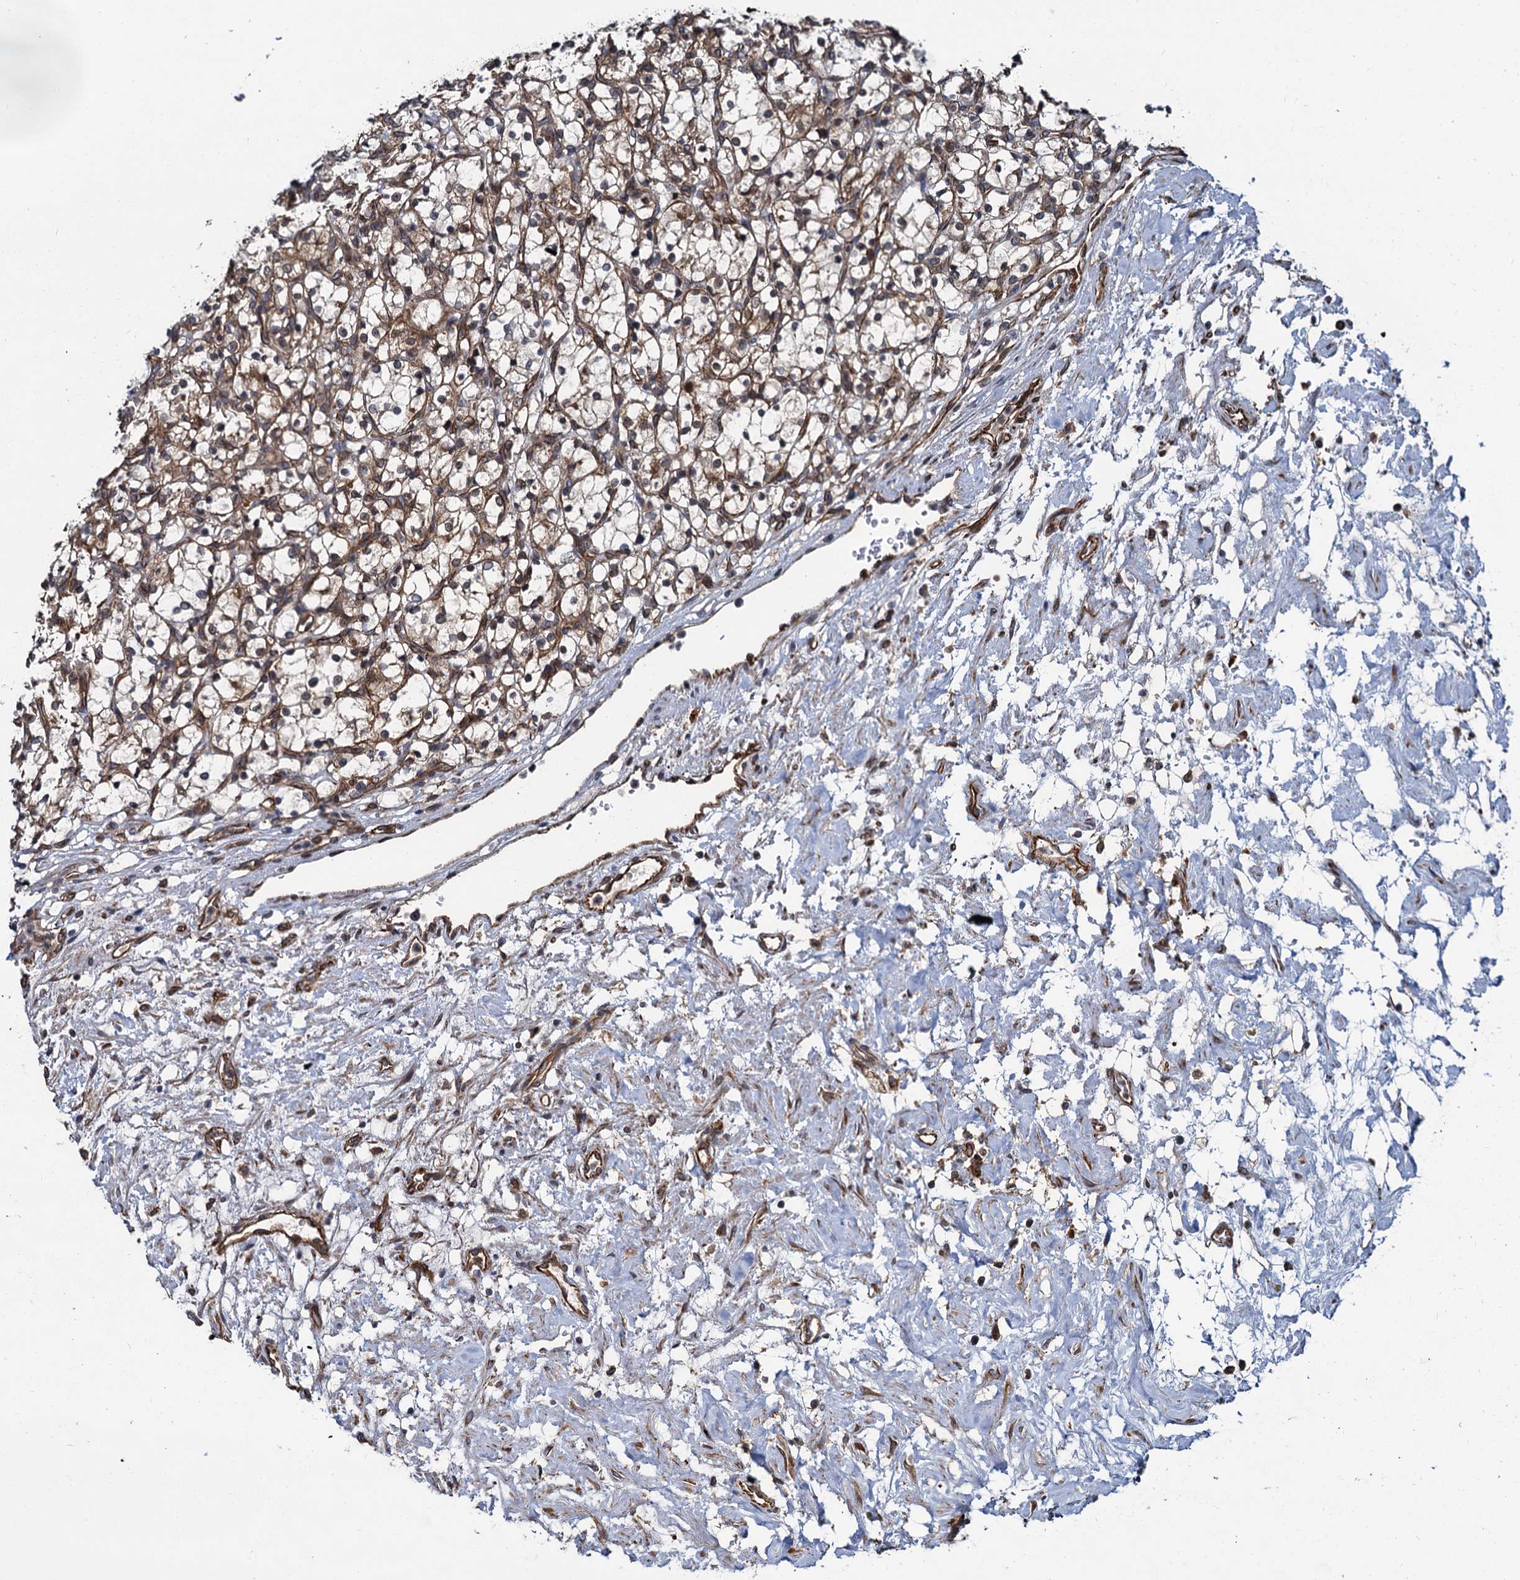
{"staining": {"intensity": "moderate", "quantity": "<25%", "location": "cytoplasmic/membranous"}, "tissue": "renal cancer", "cell_type": "Tumor cells", "image_type": "cancer", "snomed": [{"axis": "morphology", "description": "Adenocarcinoma, NOS"}, {"axis": "topography", "description": "Kidney"}], "caption": "IHC of human renal adenocarcinoma exhibits low levels of moderate cytoplasmic/membranous expression in about <25% of tumor cells. (DAB (3,3'-diaminobenzidine) IHC with brightfield microscopy, high magnification).", "gene": "ZFYVE19", "patient": {"sex": "female", "age": 69}}